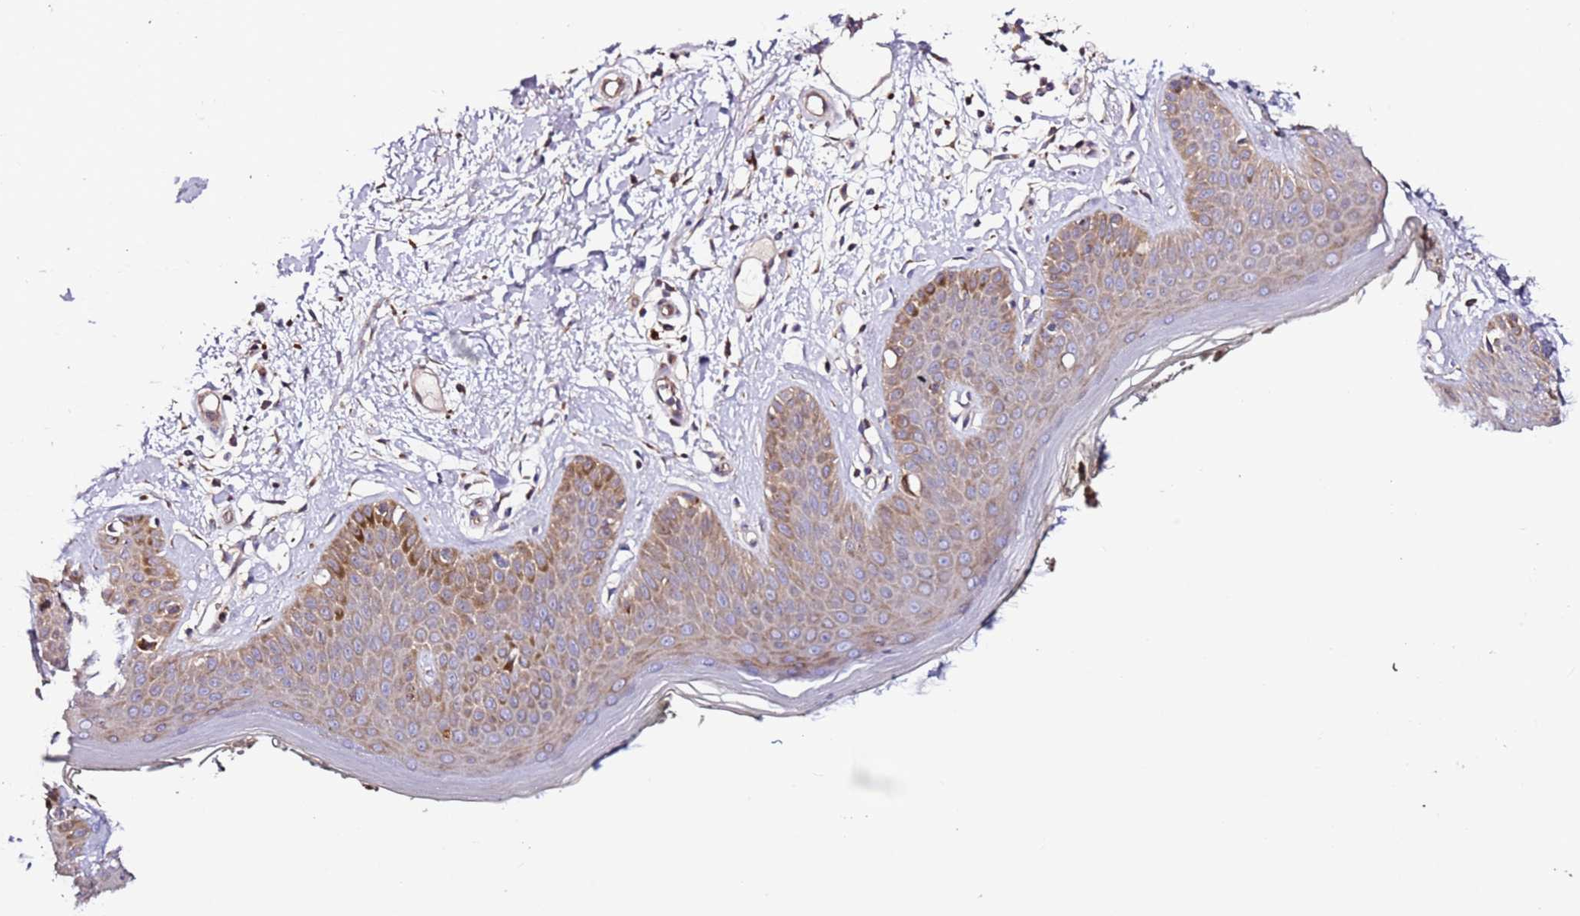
{"staining": {"intensity": "weak", "quantity": "25%-75%", "location": "cytoplasmic/membranous"}, "tissue": "skin", "cell_type": "Fibroblasts", "image_type": "normal", "snomed": [{"axis": "morphology", "description": "Normal tissue, NOS"}, {"axis": "topography", "description": "Skin"}], "caption": "A brown stain highlights weak cytoplasmic/membranous staining of a protein in fibroblasts of benign skin. (Stains: DAB in brown, nuclei in blue, Microscopy: brightfield microscopy at high magnification).", "gene": "HSD17B7", "patient": {"sex": "female", "age": 64}}